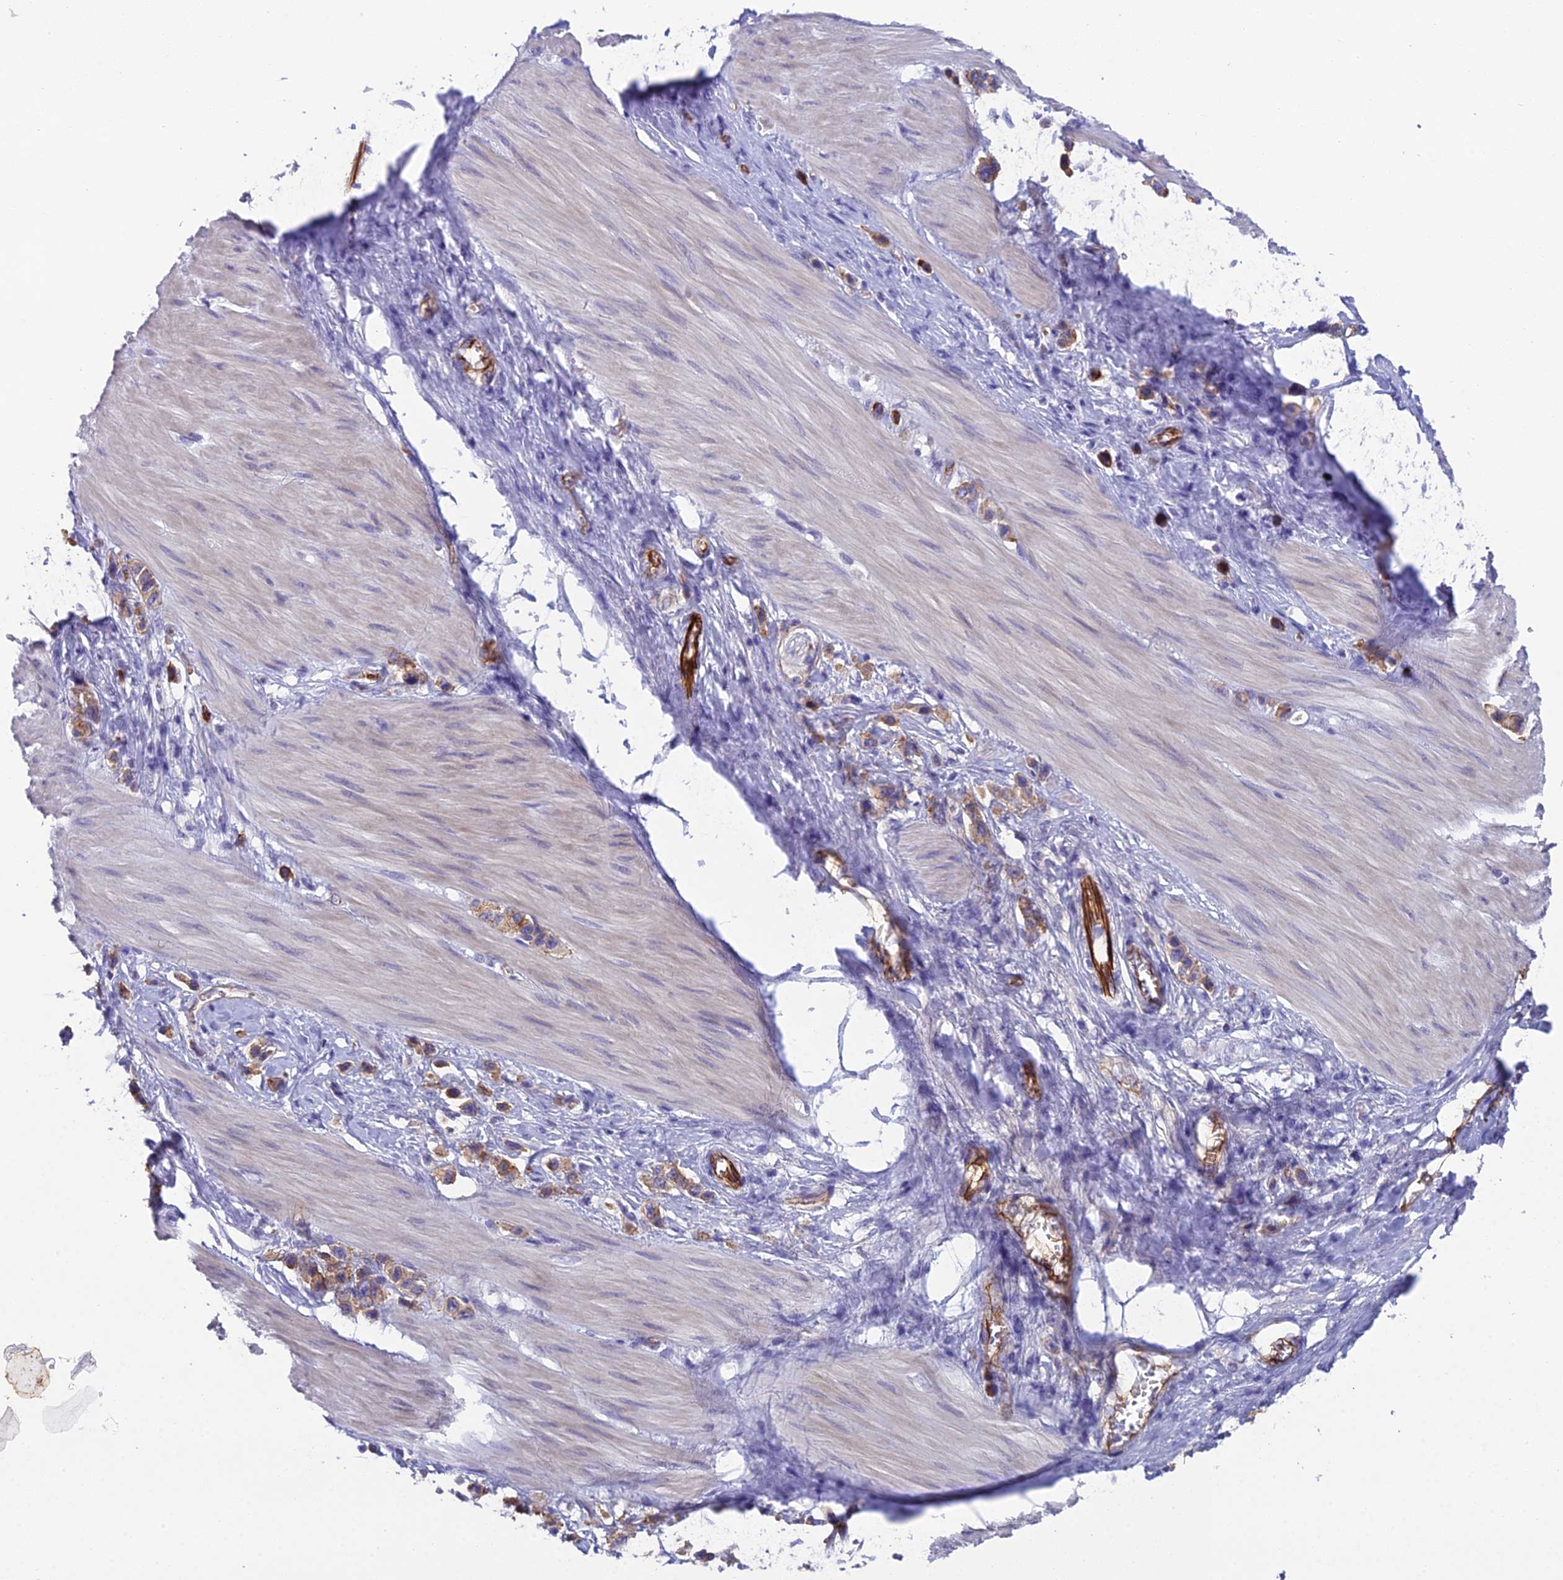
{"staining": {"intensity": "moderate", "quantity": ">75%", "location": "cytoplasmic/membranous"}, "tissue": "stomach cancer", "cell_type": "Tumor cells", "image_type": "cancer", "snomed": [{"axis": "morphology", "description": "Adenocarcinoma, NOS"}, {"axis": "topography", "description": "Stomach"}], "caption": "DAB (3,3'-diaminobenzidine) immunohistochemical staining of stomach cancer (adenocarcinoma) exhibits moderate cytoplasmic/membranous protein staining in approximately >75% of tumor cells.", "gene": "CFAP47", "patient": {"sex": "female", "age": 65}}